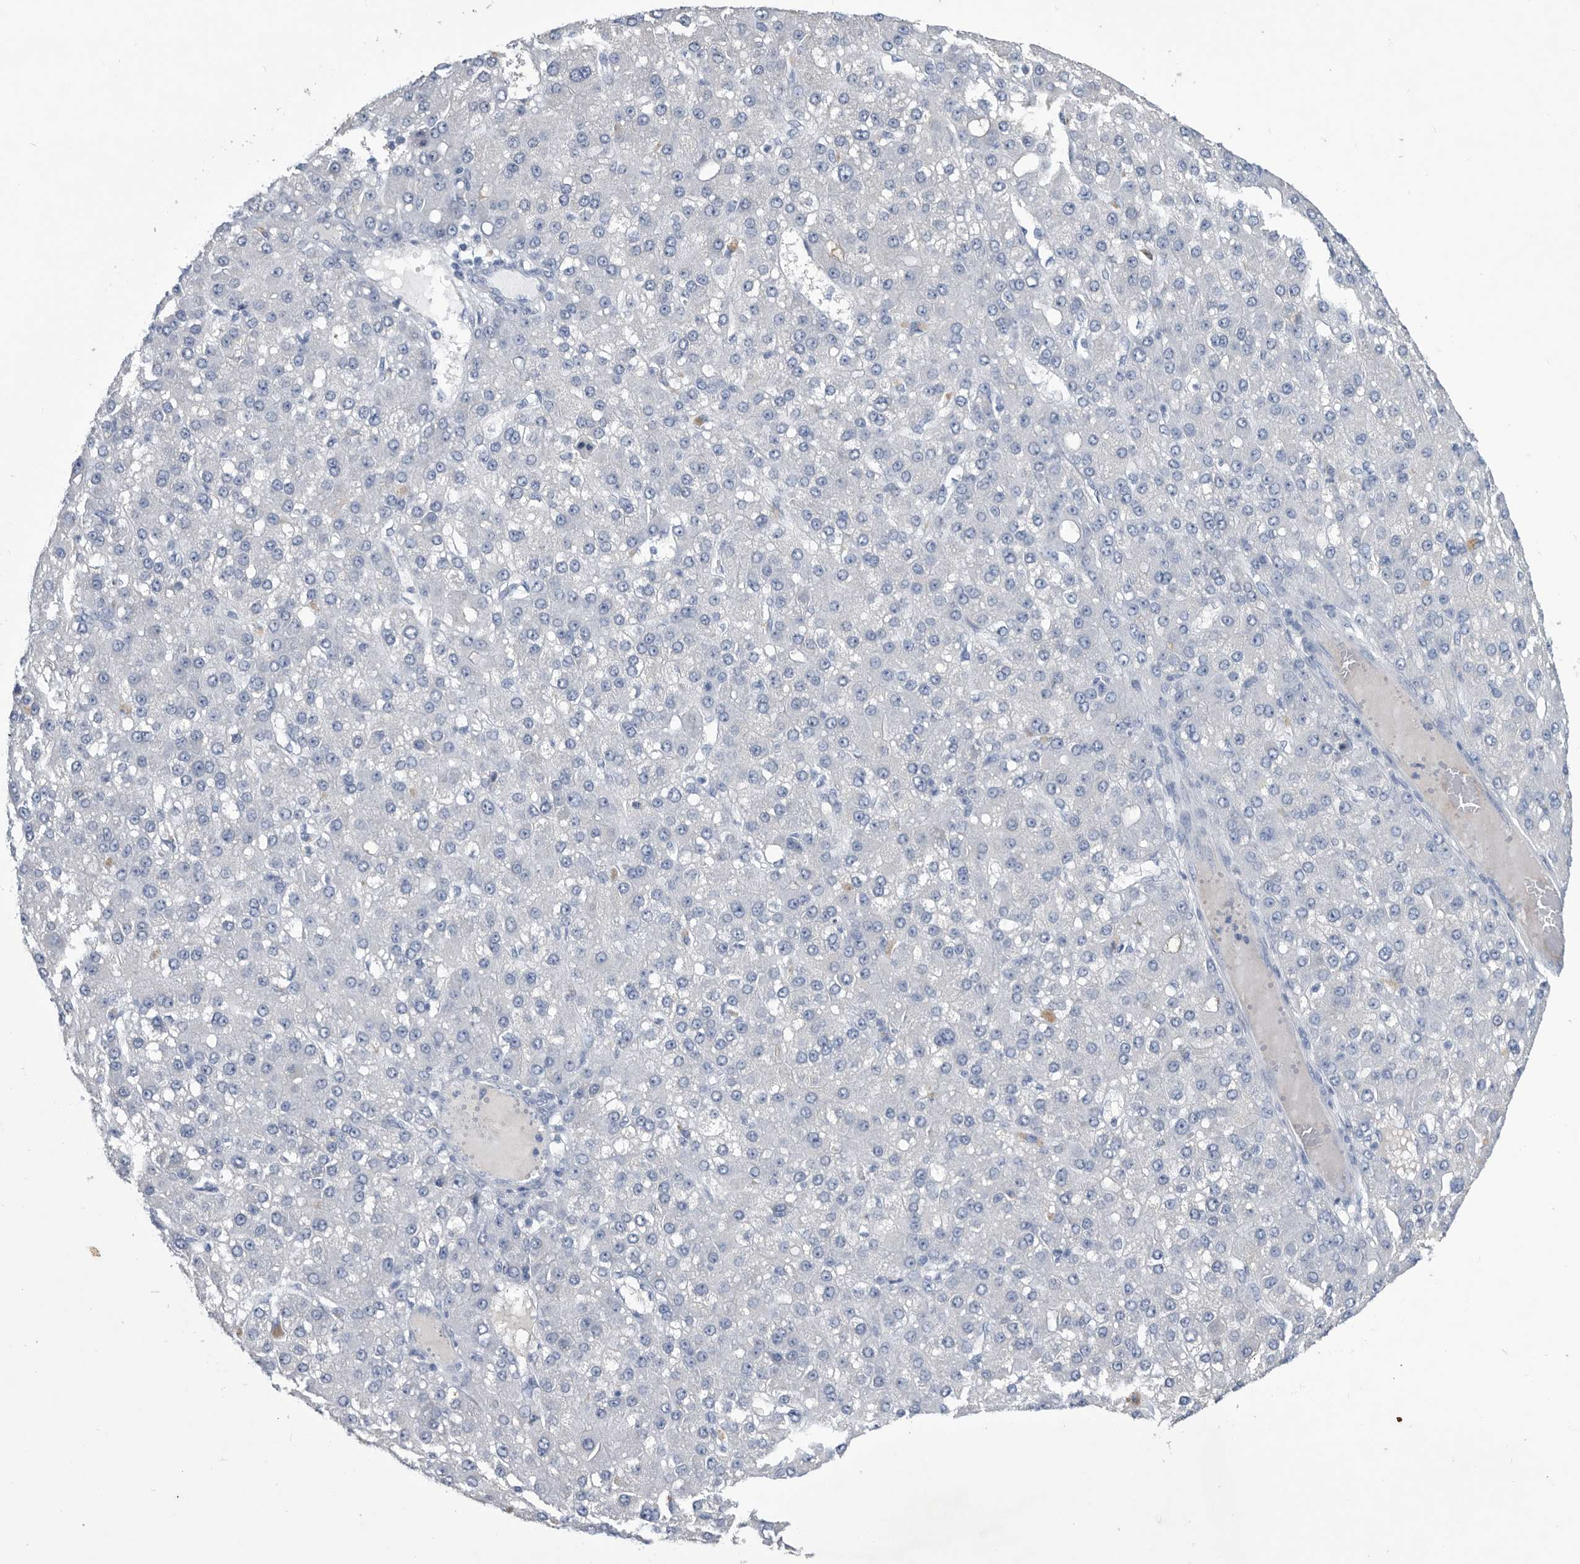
{"staining": {"intensity": "negative", "quantity": "none", "location": "none"}, "tissue": "liver cancer", "cell_type": "Tumor cells", "image_type": "cancer", "snomed": [{"axis": "morphology", "description": "Carcinoma, Hepatocellular, NOS"}, {"axis": "topography", "description": "Liver"}], "caption": "Hepatocellular carcinoma (liver) was stained to show a protein in brown. There is no significant staining in tumor cells.", "gene": "BTBD6", "patient": {"sex": "male", "age": 67}}